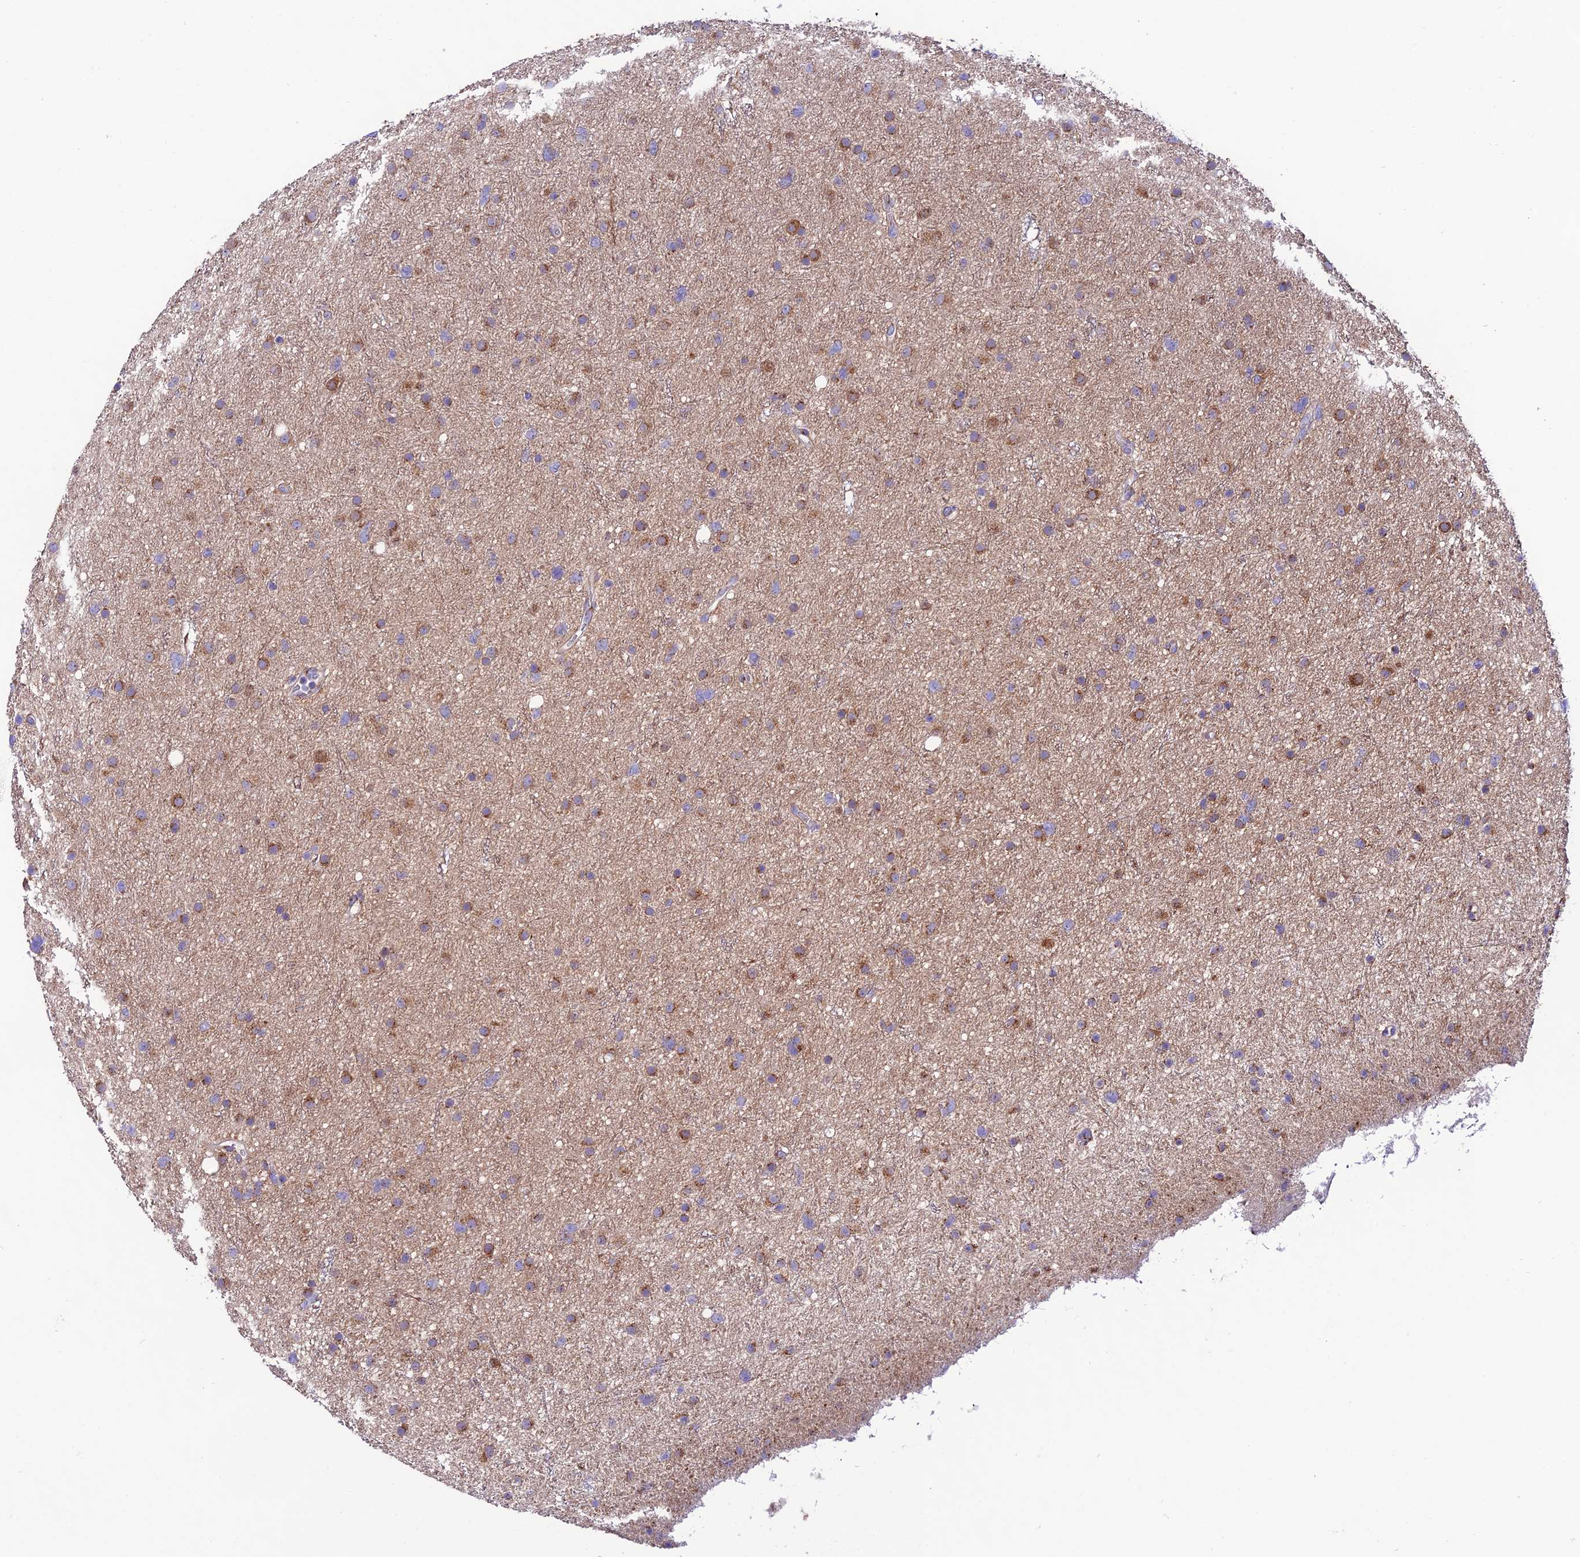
{"staining": {"intensity": "moderate", "quantity": "25%-75%", "location": "cytoplasmic/membranous"}, "tissue": "glioma", "cell_type": "Tumor cells", "image_type": "cancer", "snomed": [{"axis": "morphology", "description": "Glioma, malignant, Low grade"}, {"axis": "topography", "description": "Cerebral cortex"}], "caption": "IHC photomicrograph of malignant glioma (low-grade) stained for a protein (brown), which exhibits medium levels of moderate cytoplasmic/membranous expression in about 25%-75% of tumor cells.", "gene": "LACTB2", "patient": {"sex": "female", "age": 39}}